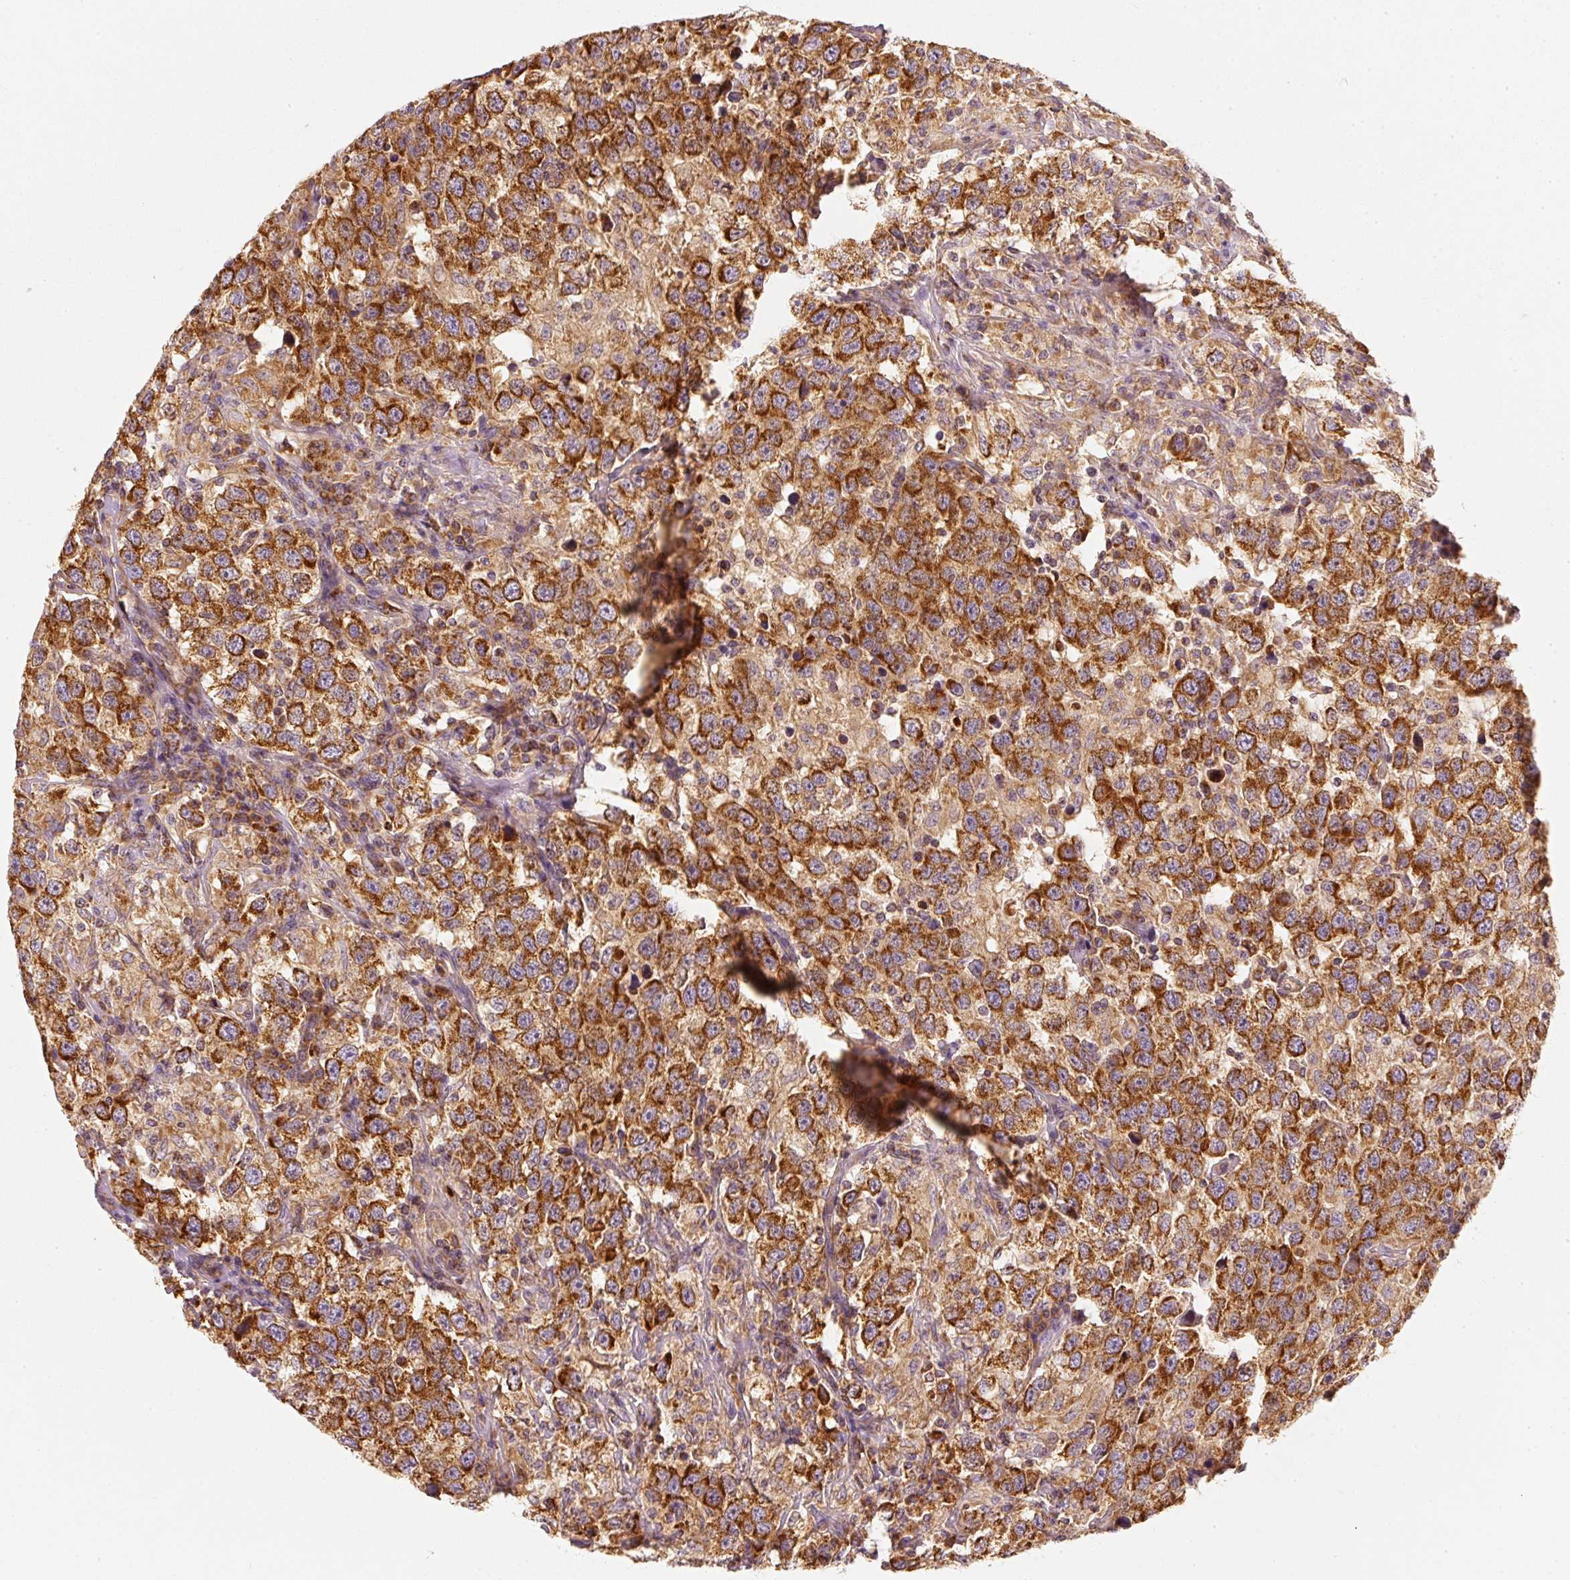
{"staining": {"intensity": "strong", "quantity": ">75%", "location": "cytoplasmic/membranous"}, "tissue": "testis cancer", "cell_type": "Tumor cells", "image_type": "cancer", "snomed": [{"axis": "morphology", "description": "Seminoma, NOS"}, {"axis": "topography", "description": "Testis"}], "caption": "About >75% of tumor cells in testis cancer (seminoma) demonstrate strong cytoplasmic/membranous protein staining as visualized by brown immunohistochemical staining.", "gene": "TOMM40", "patient": {"sex": "male", "age": 41}}